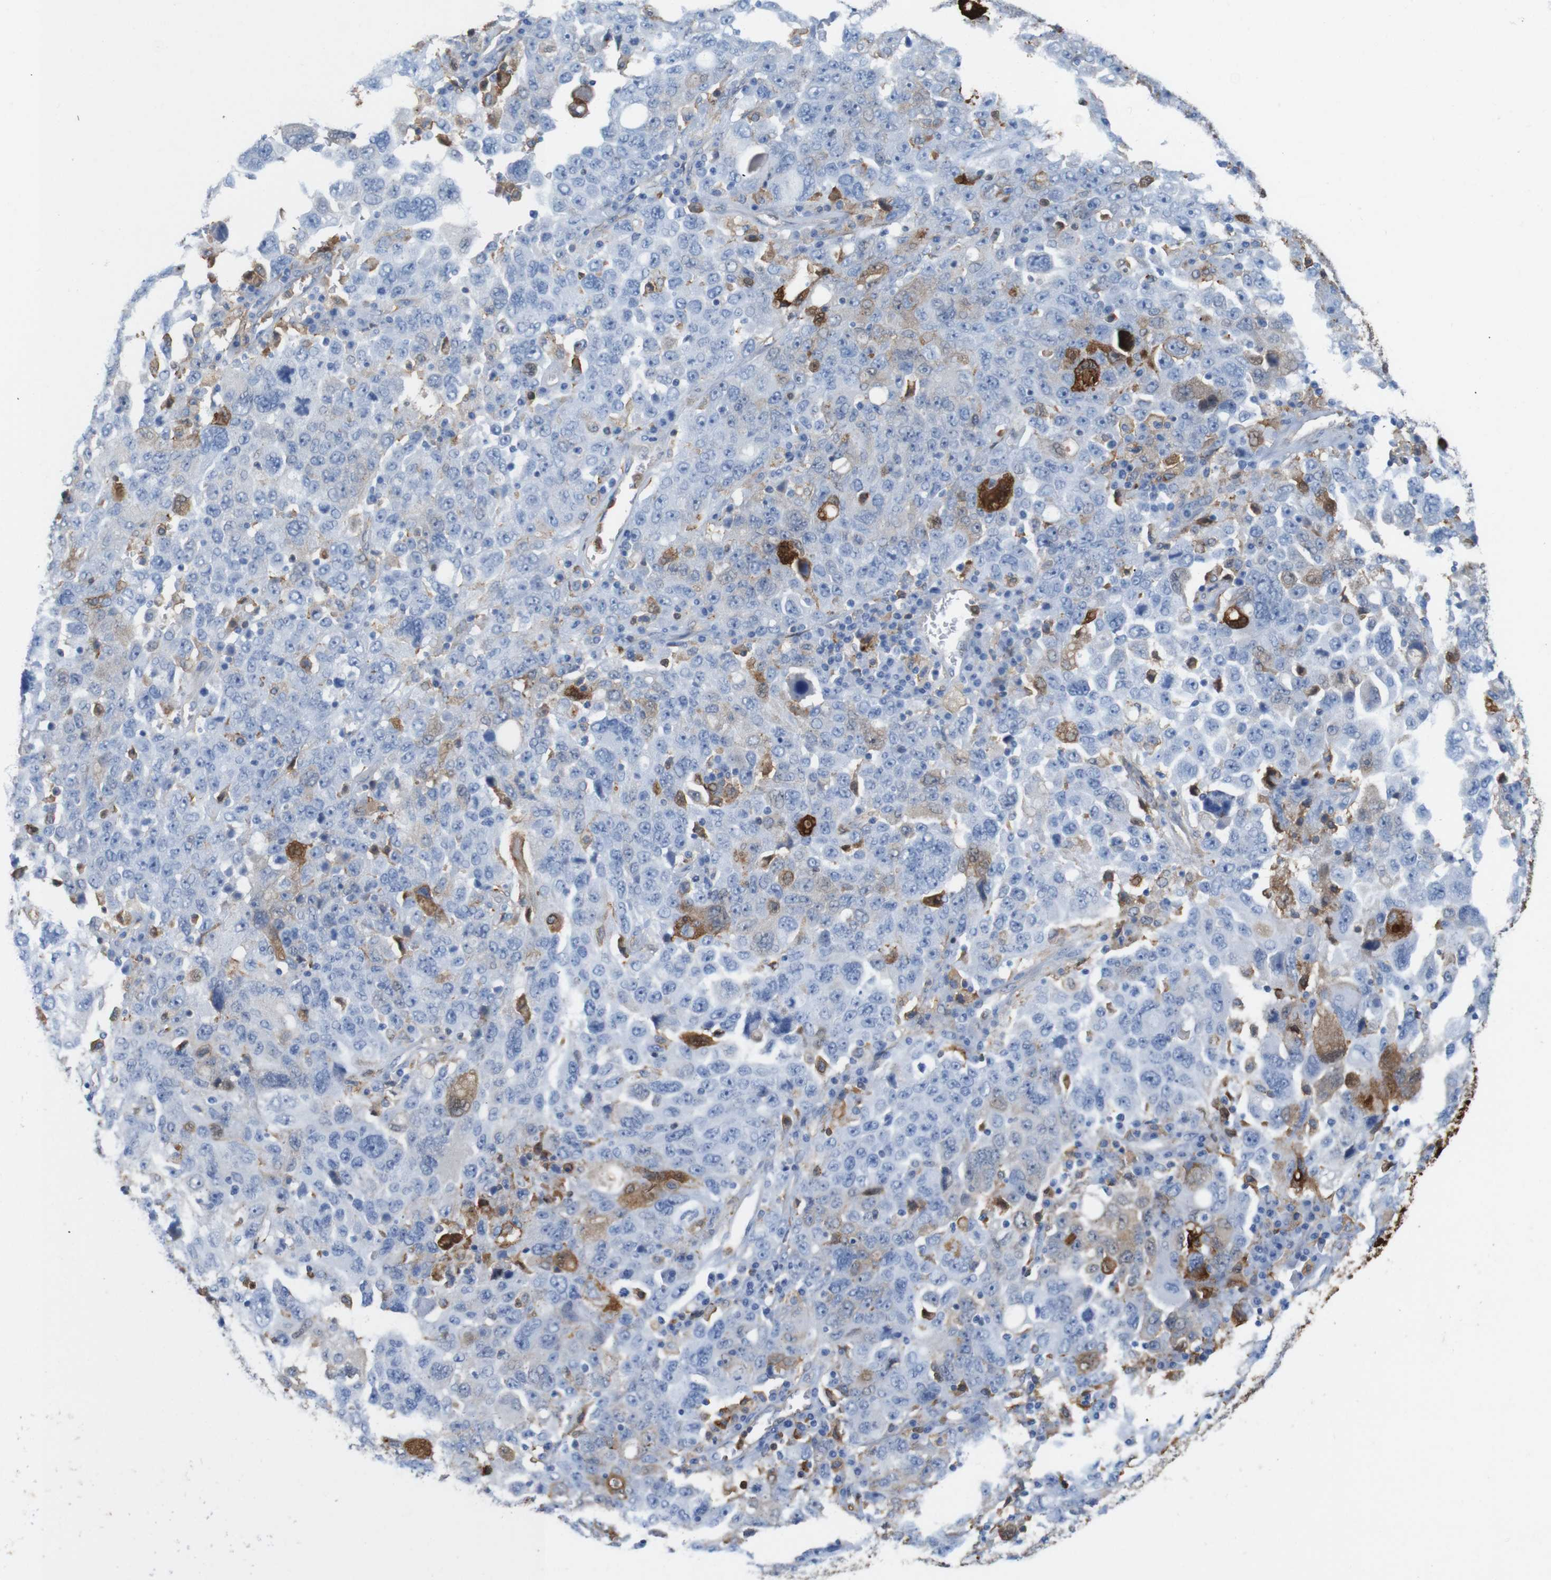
{"staining": {"intensity": "weak", "quantity": "<25%", "location": "cytoplasmic/membranous"}, "tissue": "ovarian cancer", "cell_type": "Tumor cells", "image_type": "cancer", "snomed": [{"axis": "morphology", "description": "Carcinoma, endometroid"}, {"axis": "topography", "description": "Ovary"}], "caption": "The image shows no significant staining in tumor cells of ovarian endometroid carcinoma. Nuclei are stained in blue.", "gene": "ANXA1", "patient": {"sex": "female", "age": 62}}